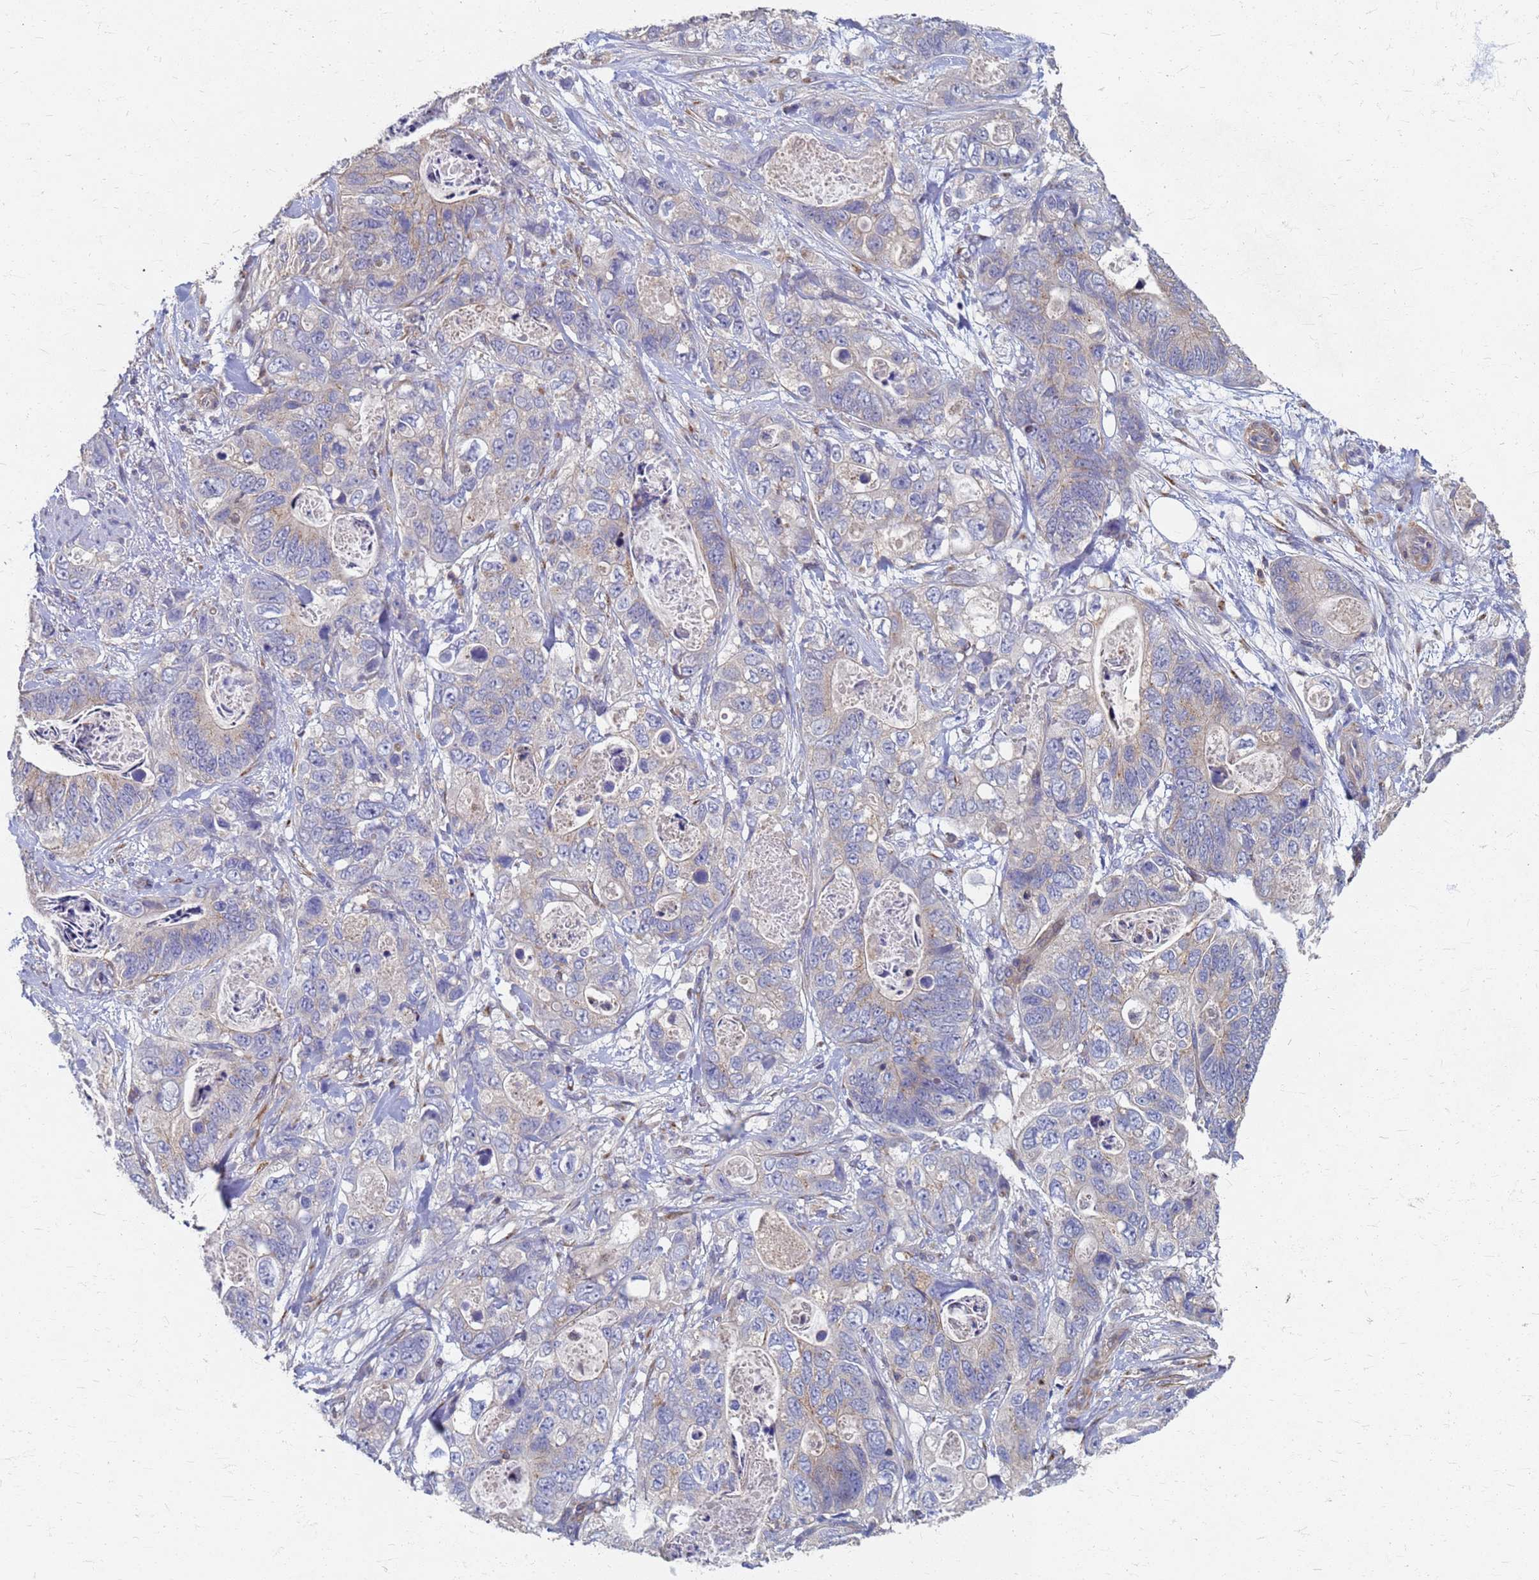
{"staining": {"intensity": "moderate", "quantity": "<25%", "location": "cytoplasmic/membranous"}, "tissue": "stomach cancer", "cell_type": "Tumor cells", "image_type": "cancer", "snomed": [{"axis": "morphology", "description": "Normal tissue, NOS"}, {"axis": "morphology", "description": "Adenocarcinoma, NOS"}, {"axis": "topography", "description": "Stomach"}], "caption": "Moderate cytoplasmic/membranous positivity is appreciated in approximately <25% of tumor cells in stomach cancer.", "gene": "KRCC1", "patient": {"sex": "female", "age": 89}}